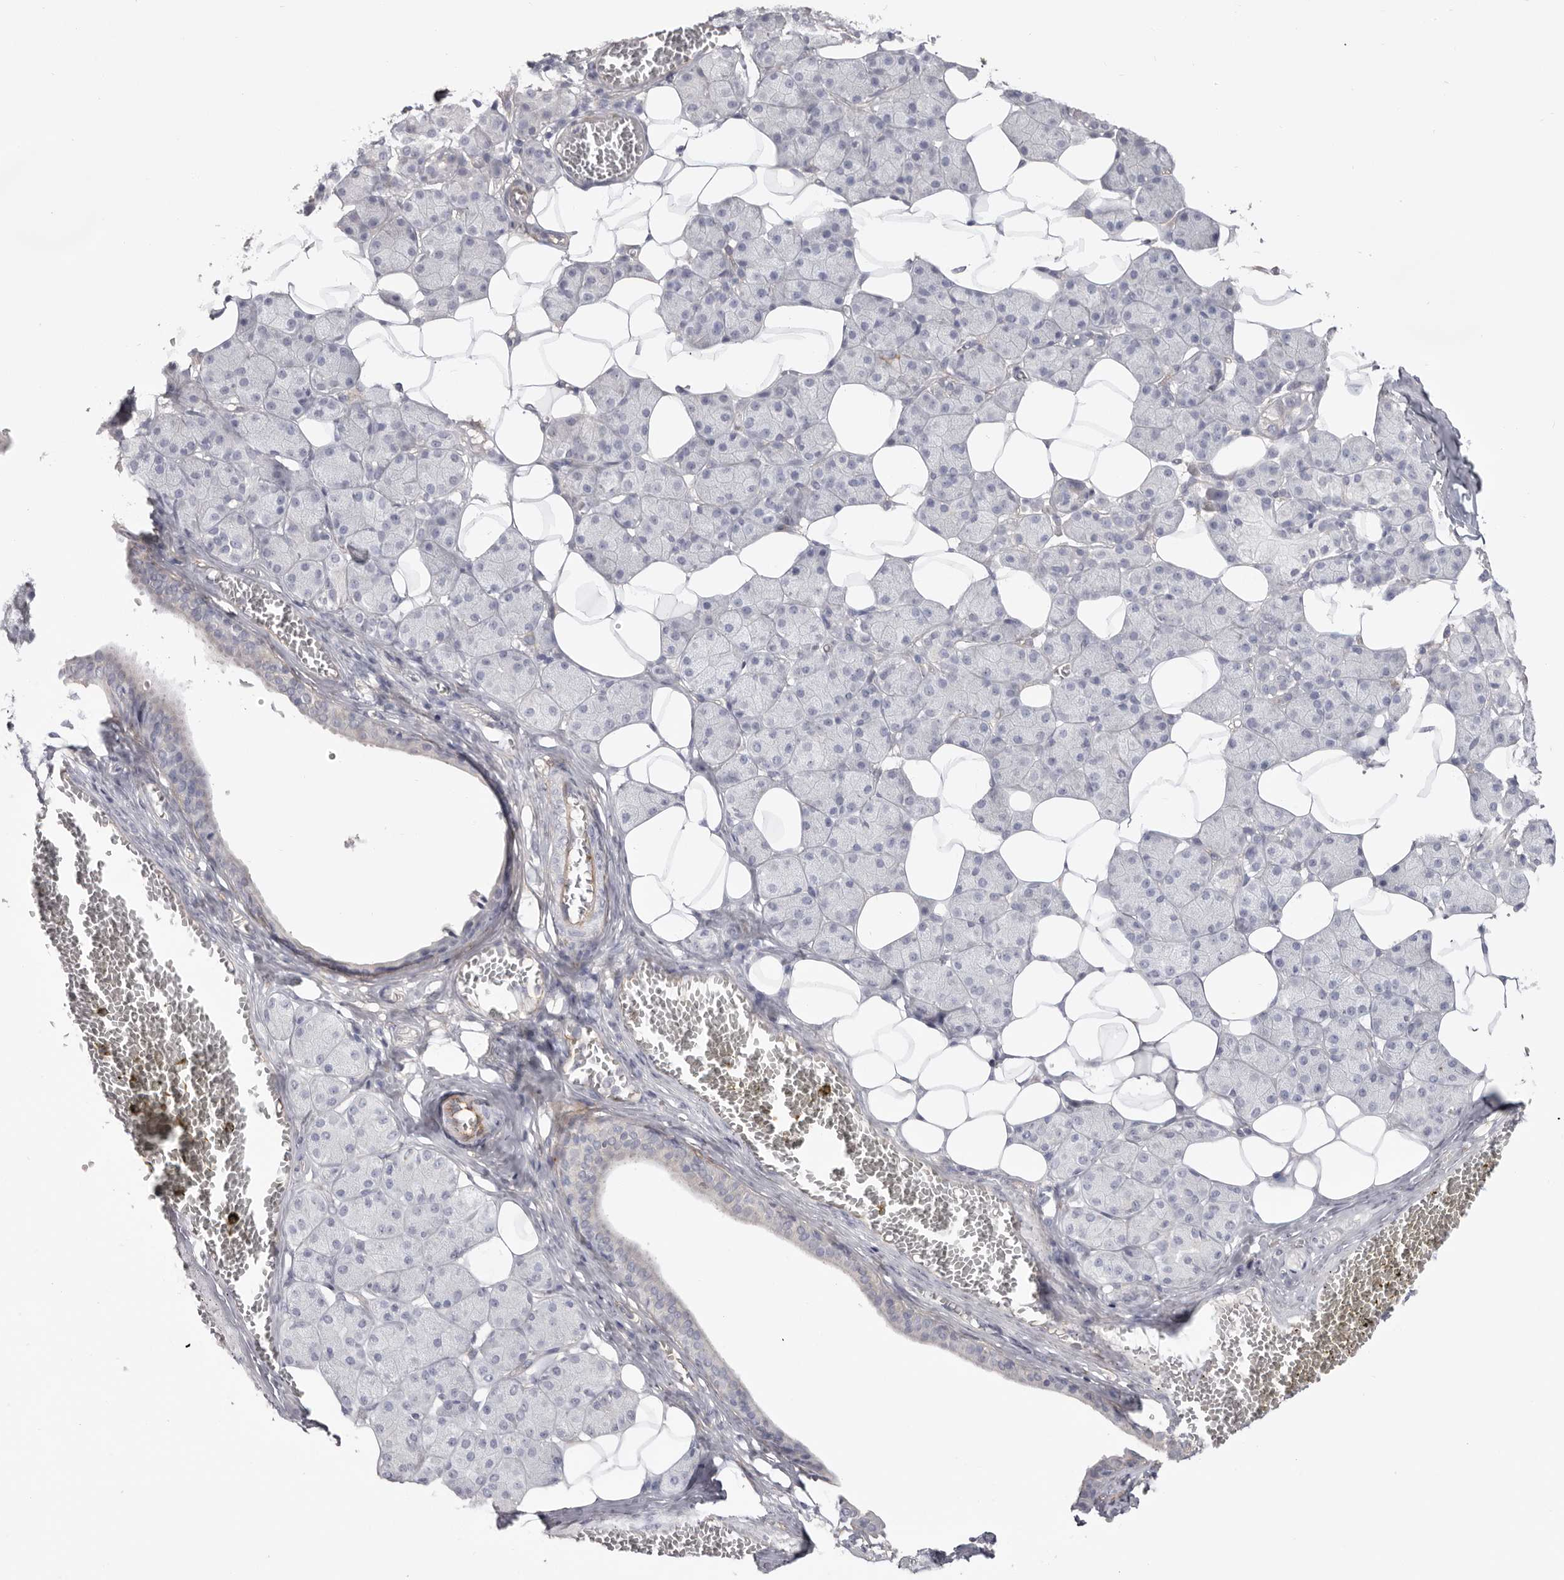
{"staining": {"intensity": "negative", "quantity": "none", "location": "none"}, "tissue": "salivary gland", "cell_type": "Glandular cells", "image_type": "normal", "snomed": [{"axis": "morphology", "description": "Normal tissue, NOS"}, {"axis": "topography", "description": "Salivary gland"}], "caption": "DAB (3,3'-diaminobenzidine) immunohistochemical staining of normal salivary gland demonstrates no significant expression in glandular cells.", "gene": "LRRC66", "patient": {"sex": "female", "age": 33}}